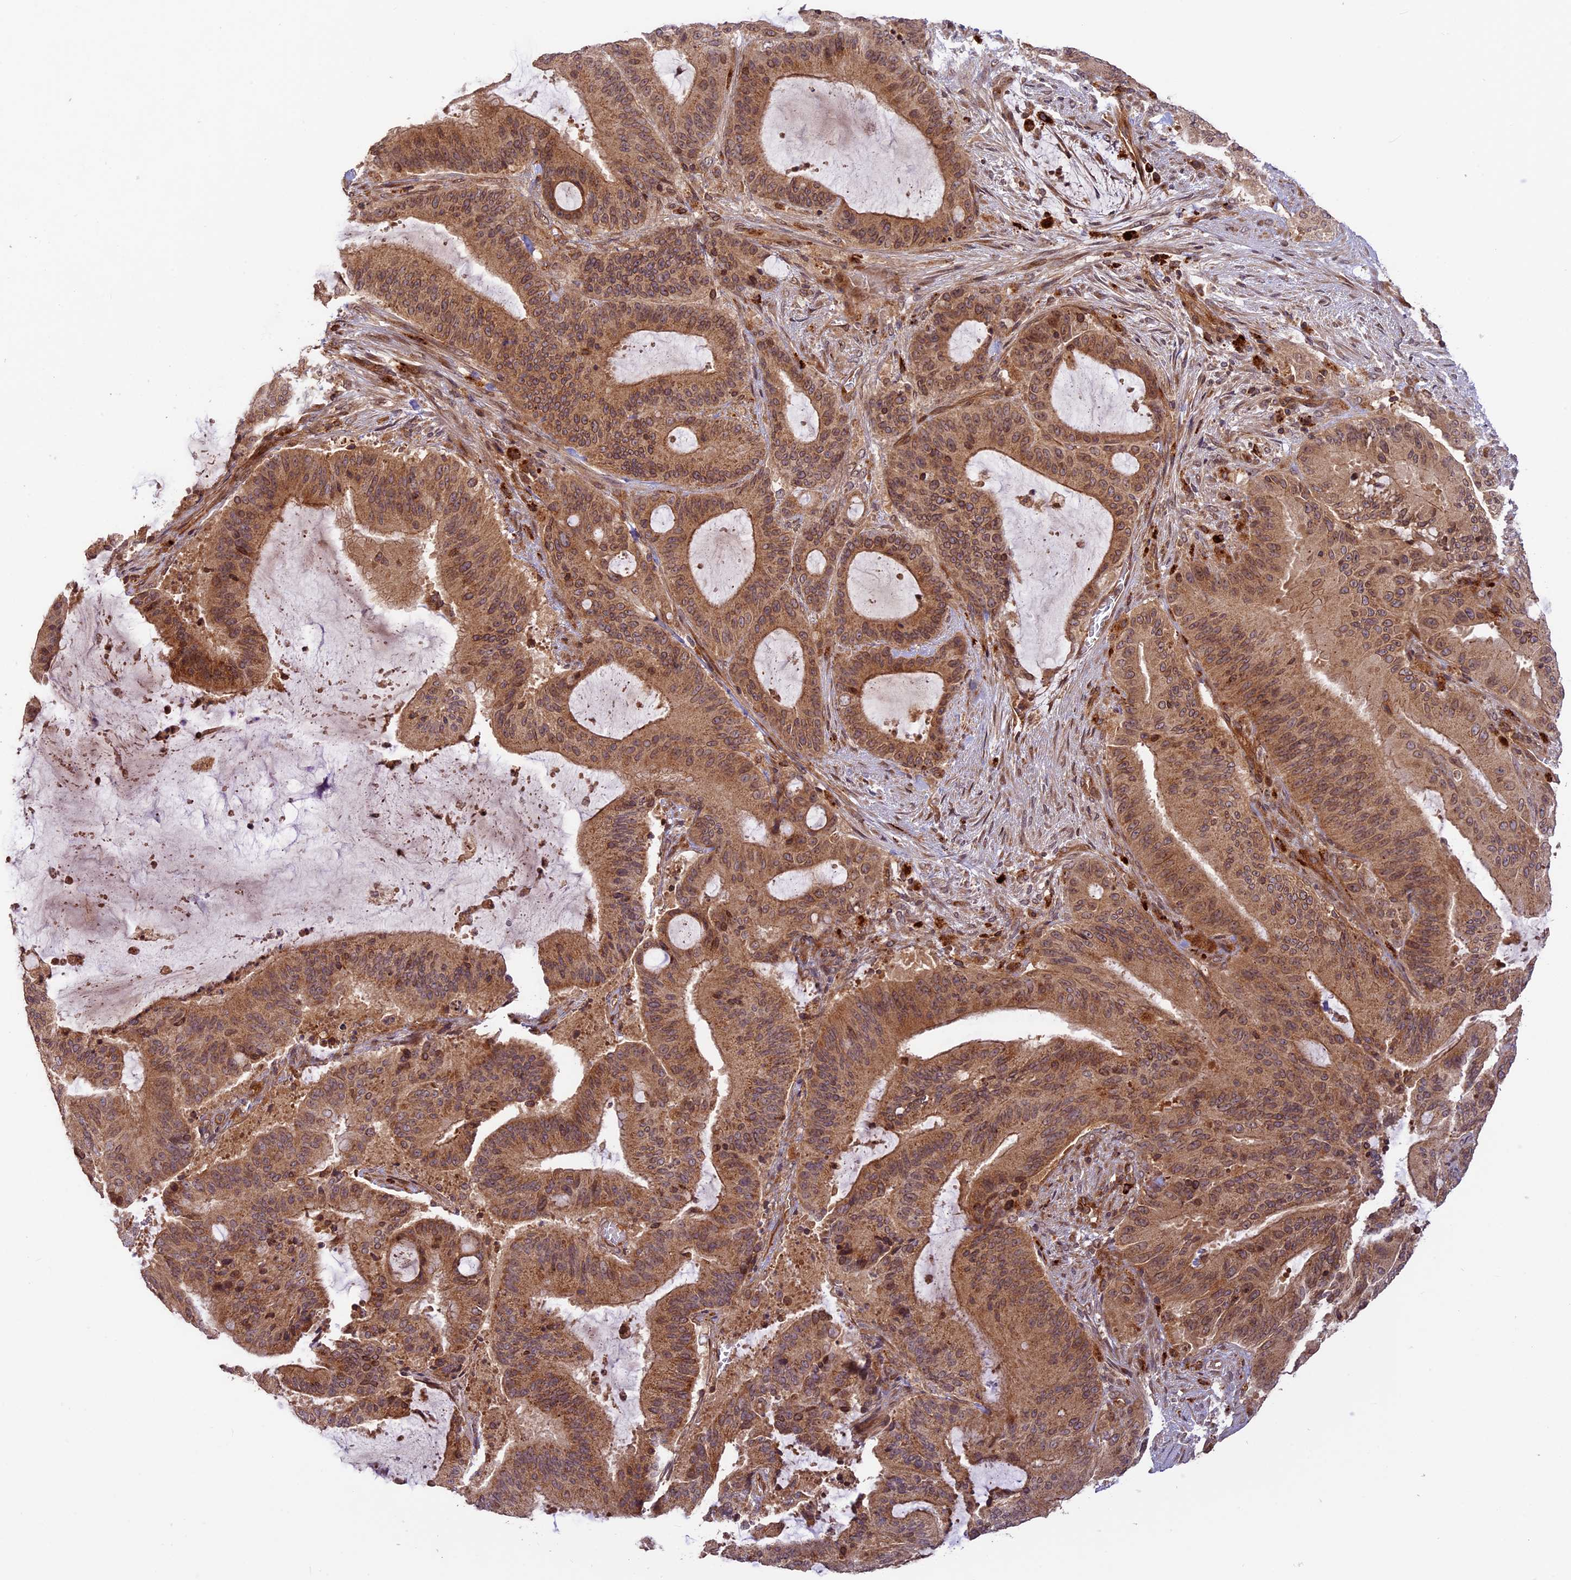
{"staining": {"intensity": "moderate", "quantity": ">75%", "location": "cytoplasmic/membranous,nuclear"}, "tissue": "liver cancer", "cell_type": "Tumor cells", "image_type": "cancer", "snomed": [{"axis": "morphology", "description": "Normal tissue, NOS"}, {"axis": "morphology", "description": "Cholangiocarcinoma"}, {"axis": "topography", "description": "Liver"}, {"axis": "topography", "description": "Peripheral nerve tissue"}], "caption": "Protein expression analysis of liver cholangiocarcinoma displays moderate cytoplasmic/membranous and nuclear positivity in approximately >75% of tumor cells. The staining was performed using DAB, with brown indicating positive protein expression. Nuclei are stained blue with hematoxylin.", "gene": "DGKH", "patient": {"sex": "female", "age": 73}}